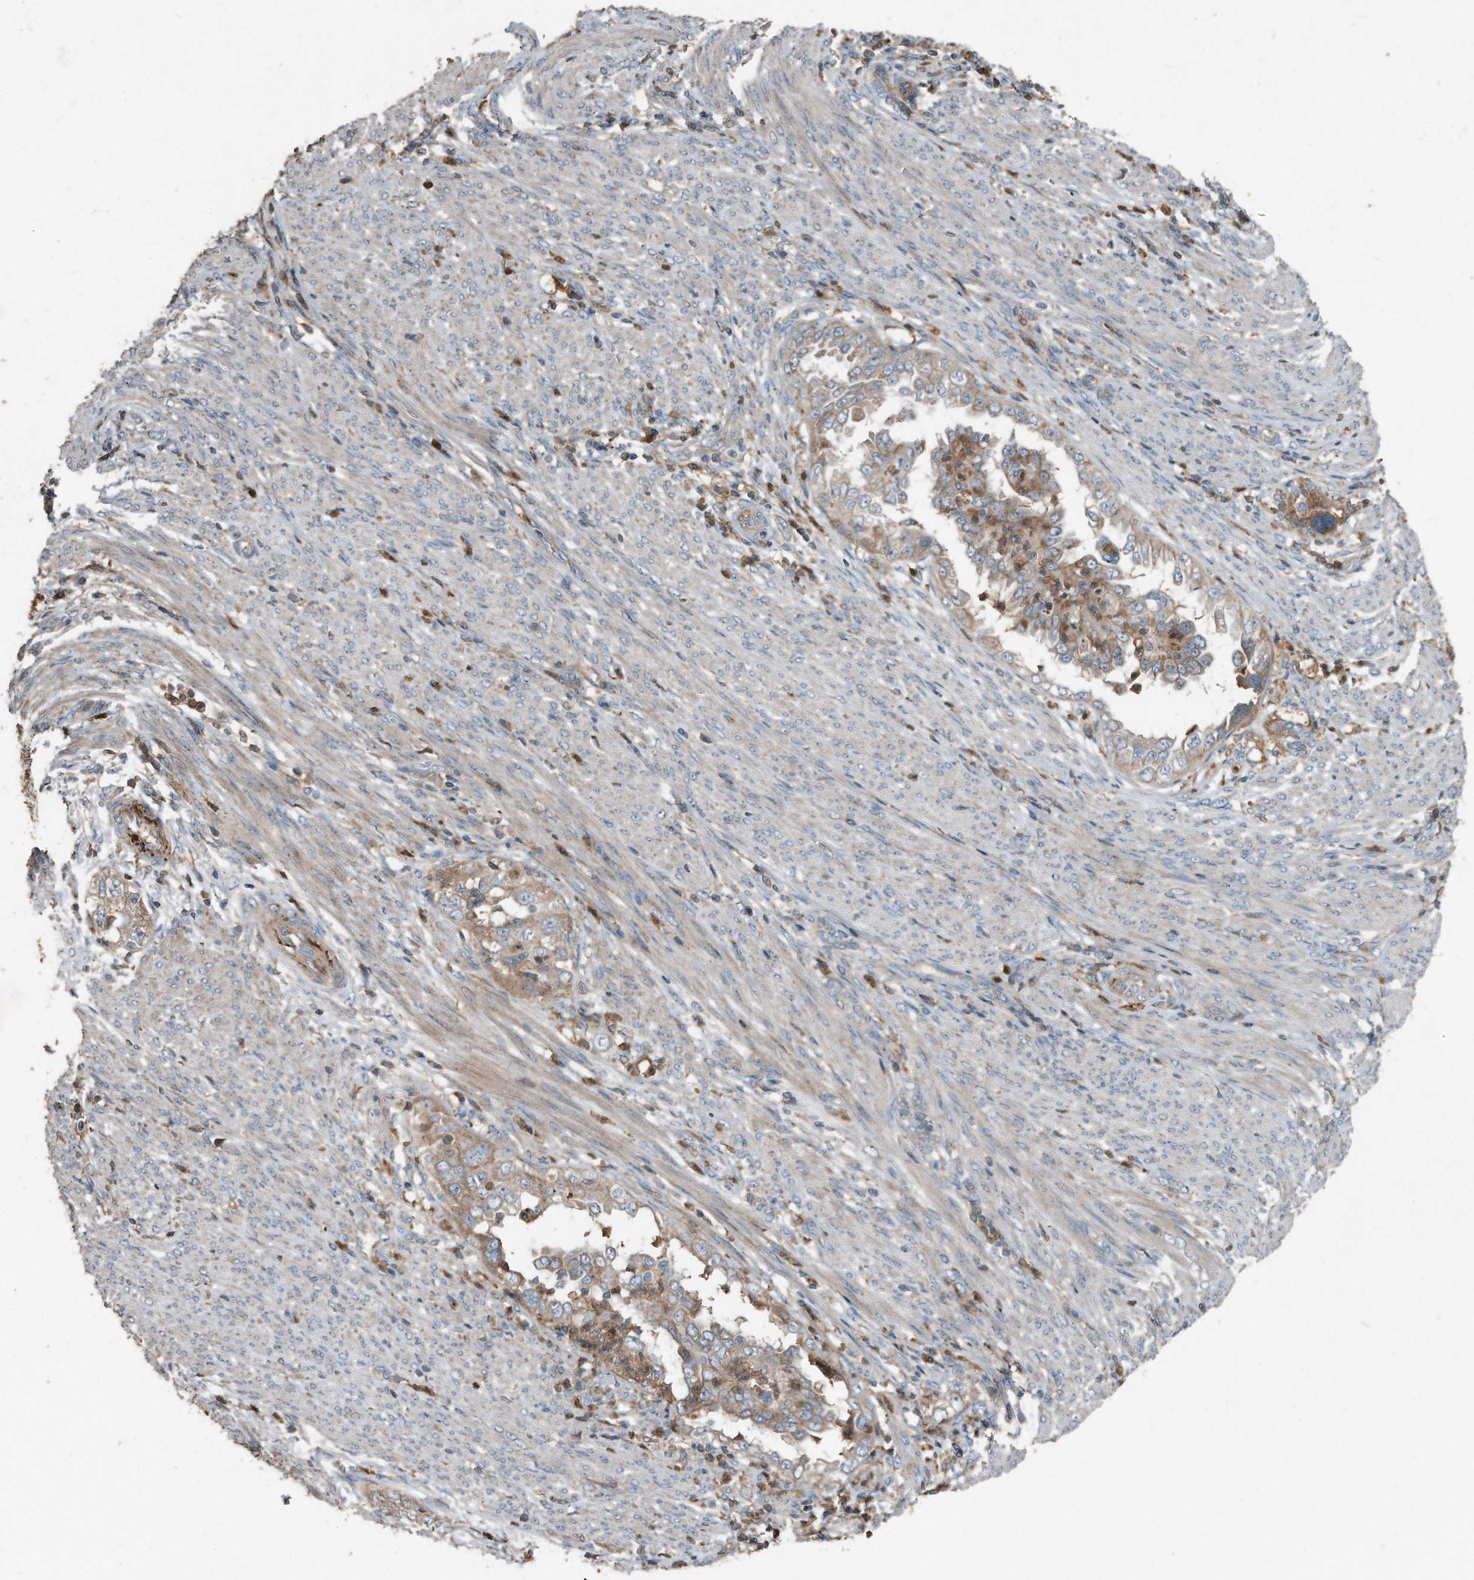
{"staining": {"intensity": "weak", "quantity": ">75%", "location": "cytoplasmic/membranous"}, "tissue": "endometrial cancer", "cell_type": "Tumor cells", "image_type": "cancer", "snomed": [{"axis": "morphology", "description": "Adenocarcinoma, NOS"}, {"axis": "topography", "description": "Endometrium"}], "caption": "Immunohistochemistry of endometrial adenocarcinoma demonstrates low levels of weak cytoplasmic/membranous expression in about >75% of tumor cells.", "gene": "C9", "patient": {"sex": "female", "age": 85}}